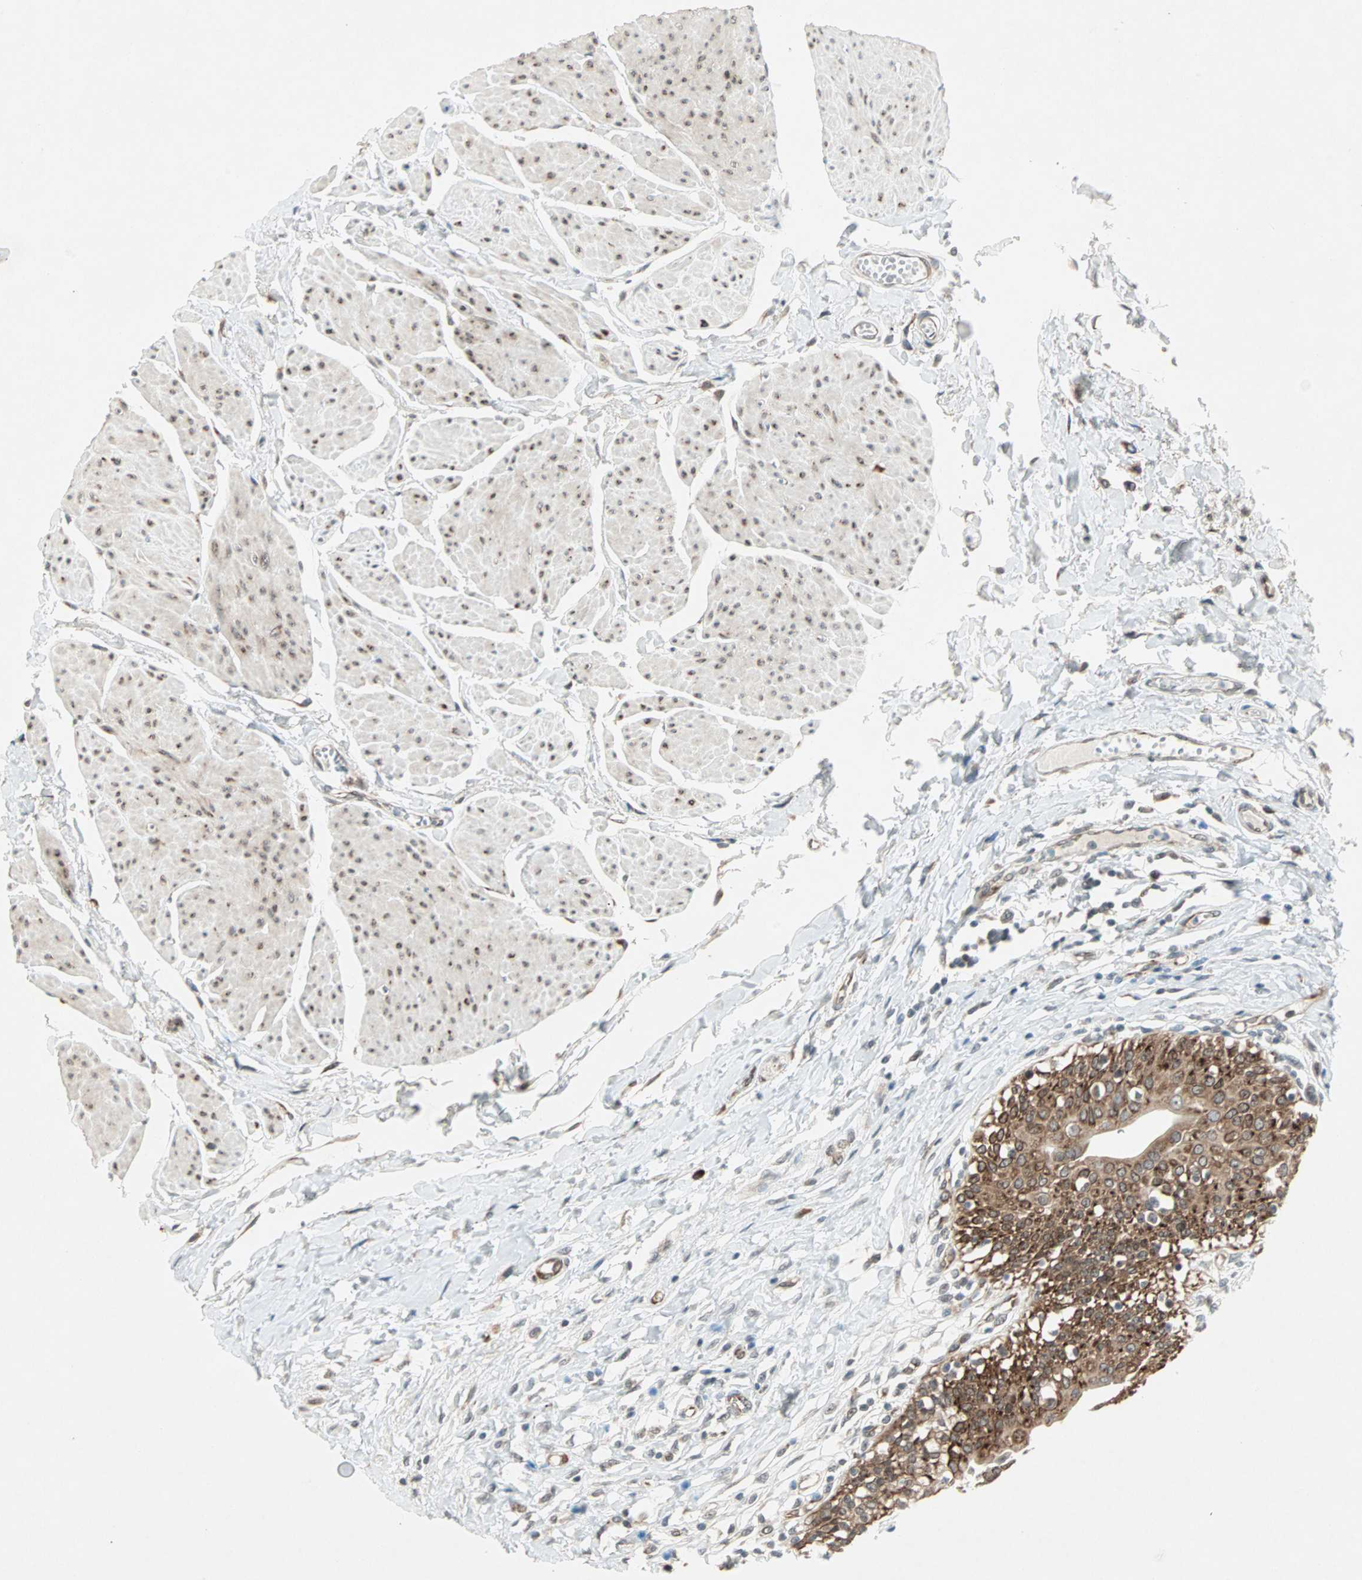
{"staining": {"intensity": "moderate", "quantity": ">75%", "location": "cytoplasmic/membranous"}, "tissue": "urinary bladder", "cell_type": "Urothelial cells", "image_type": "normal", "snomed": [{"axis": "morphology", "description": "Normal tissue, NOS"}, {"axis": "topography", "description": "Urinary bladder"}], "caption": "Normal urinary bladder shows moderate cytoplasmic/membranous expression in approximately >75% of urothelial cells (DAB (3,3'-diaminobenzidine) = brown stain, brightfield microscopy at high magnification)..", "gene": "ZNF37A", "patient": {"sex": "female", "age": 80}}